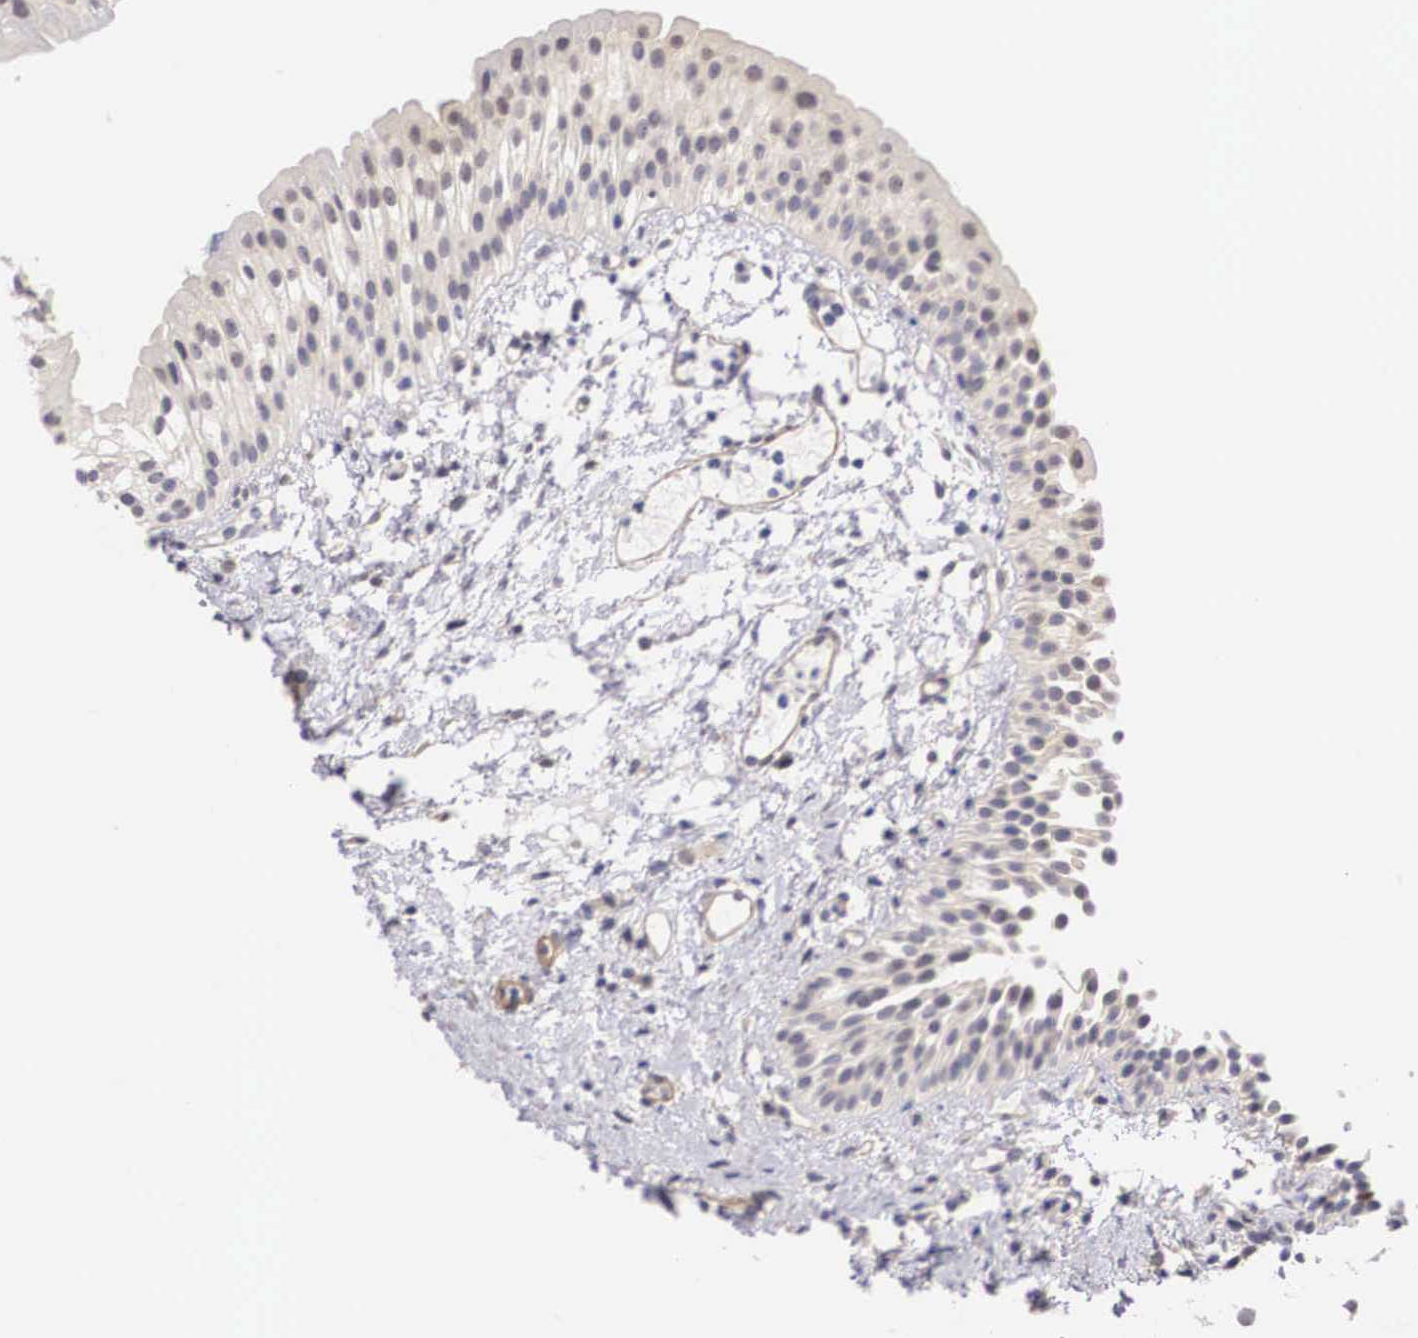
{"staining": {"intensity": "negative", "quantity": "none", "location": "none"}, "tissue": "urinary bladder", "cell_type": "Urothelial cells", "image_type": "normal", "snomed": [{"axis": "morphology", "description": "Normal tissue, NOS"}, {"axis": "topography", "description": "Urinary bladder"}], "caption": "IHC photomicrograph of normal urinary bladder: human urinary bladder stained with DAB (3,3'-diaminobenzidine) displays no significant protein positivity in urothelial cells.", "gene": "ENOX2", "patient": {"sex": "male", "age": 48}}